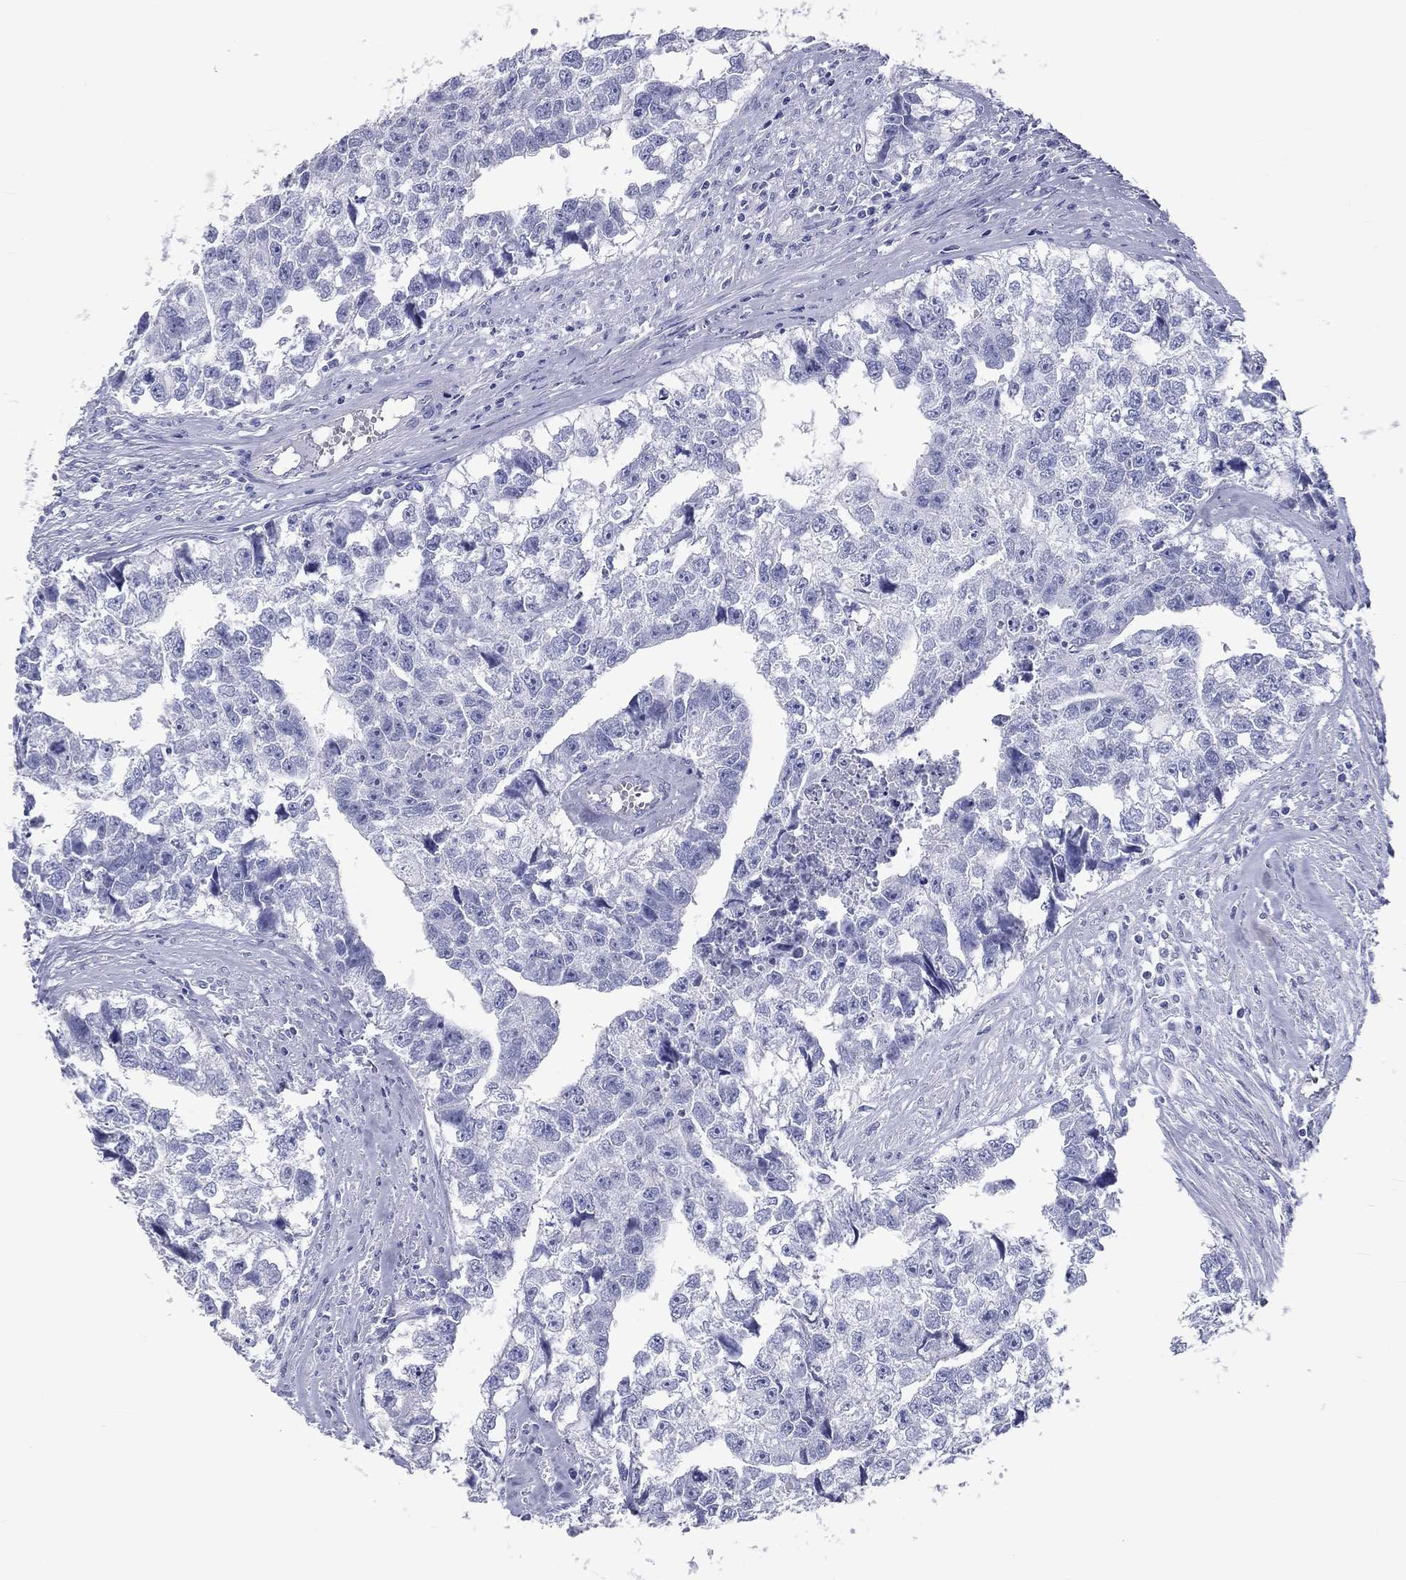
{"staining": {"intensity": "negative", "quantity": "none", "location": "none"}, "tissue": "testis cancer", "cell_type": "Tumor cells", "image_type": "cancer", "snomed": [{"axis": "morphology", "description": "Carcinoma, Embryonal, NOS"}, {"axis": "morphology", "description": "Teratoma, malignant, NOS"}, {"axis": "topography", "description": "Testis"}], "caption": "IHC histopathology image of testis cancer (malignant teratoma) stained for a protein (brown), which demonstrates no positivity in tumor cells.", "gene": "DNALI1", "patient": {"sex": "male", "age": 44}}